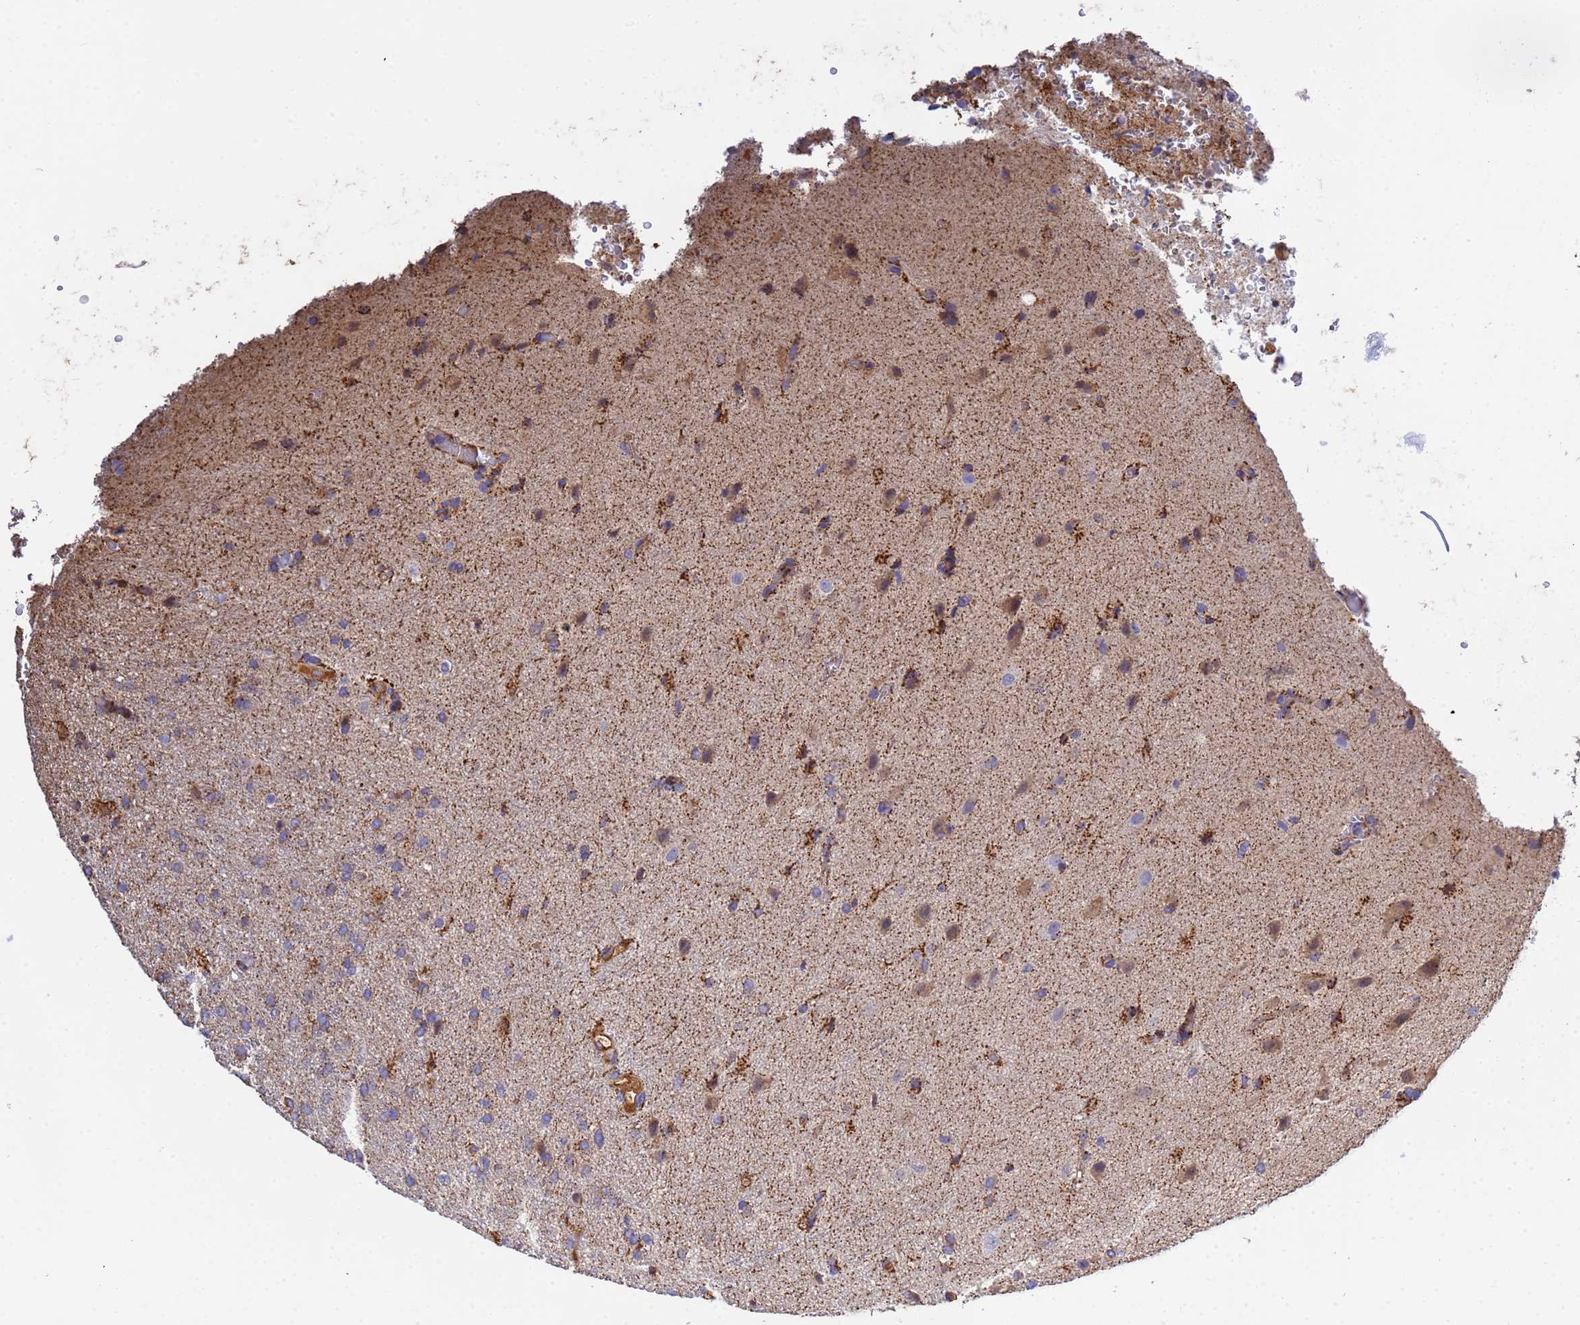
{"staining": {"intensity": "moderate", "quantity": "<25%", "location": "cytoplasmic/membranous"}, "tissue": "glioma", "cell_type": "Tumor cells", "image_type": "cancer", "snomed": [{"axis": "morphology", "description": "Glioma, malignant, High grade"}, {"axis": "topography", "description": "Brain"}], "caption": "A photomicrograph of glioma stained for a protein demonstrates moderate cytoplasmic/membranous brown staining in tumor cells.", "gene": "GLUD1", "patient": {"sex": "female", "age": 74}}